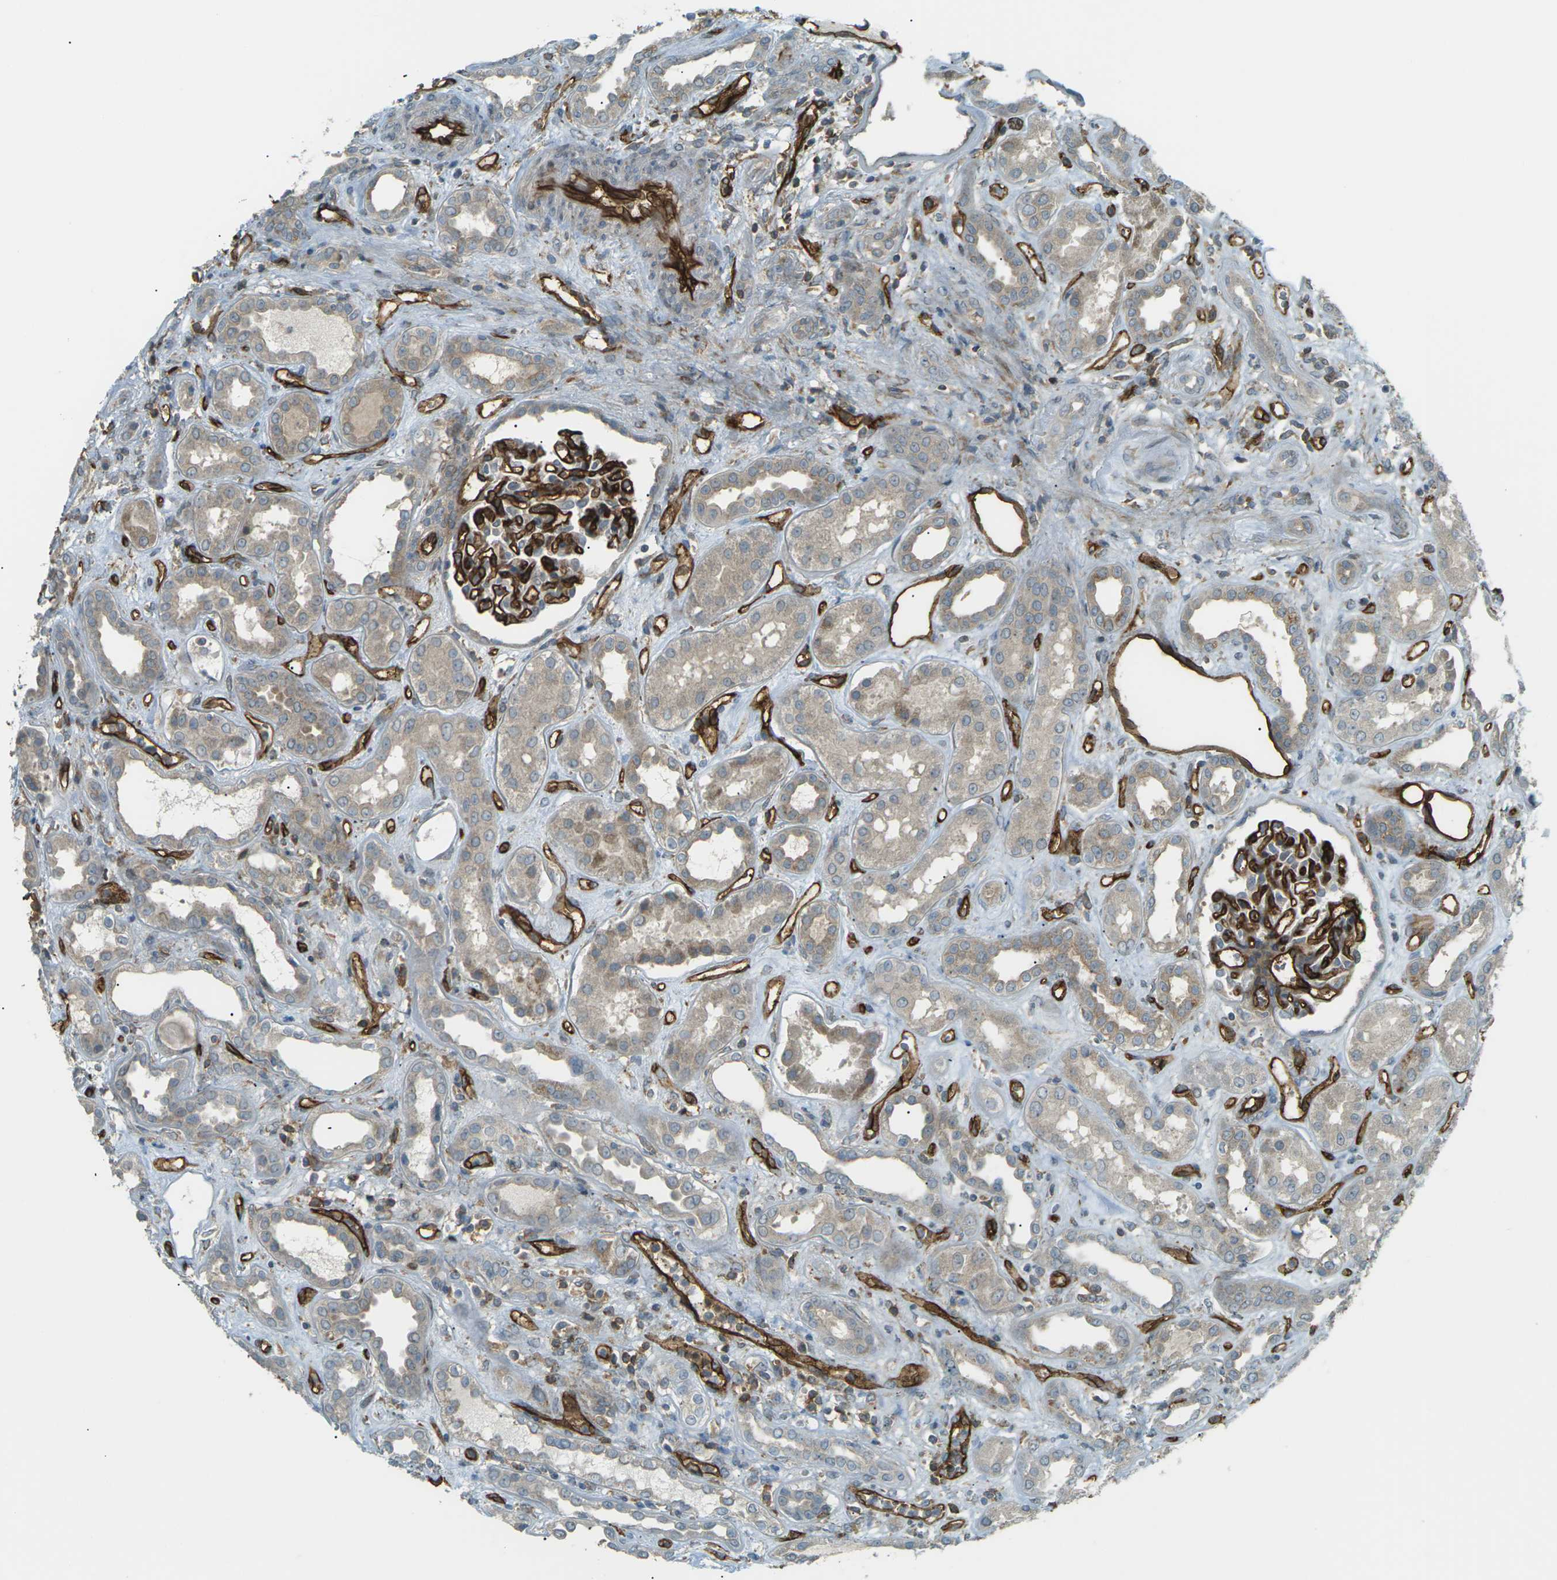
{"staining": {"intensity": "strong", "quantity": ">75%", "location": "cytoplasmic/membranous"}, "tissue": "kidney", "cell_type": "Cells in glomeruli", "image_type": "normal", "snomed": [{"axis": "morphology", "description": "Normal tissue, NOS"}, {"axis": "topography", "description": "Kidney"}], "caption": "A high amount of strong cytoplasmic/membranous positivity is present in about >75% of cells in glomeruli in benign kidney.", "gene": "S1PR1", "patient": {"sex": "male", "age": 59}}